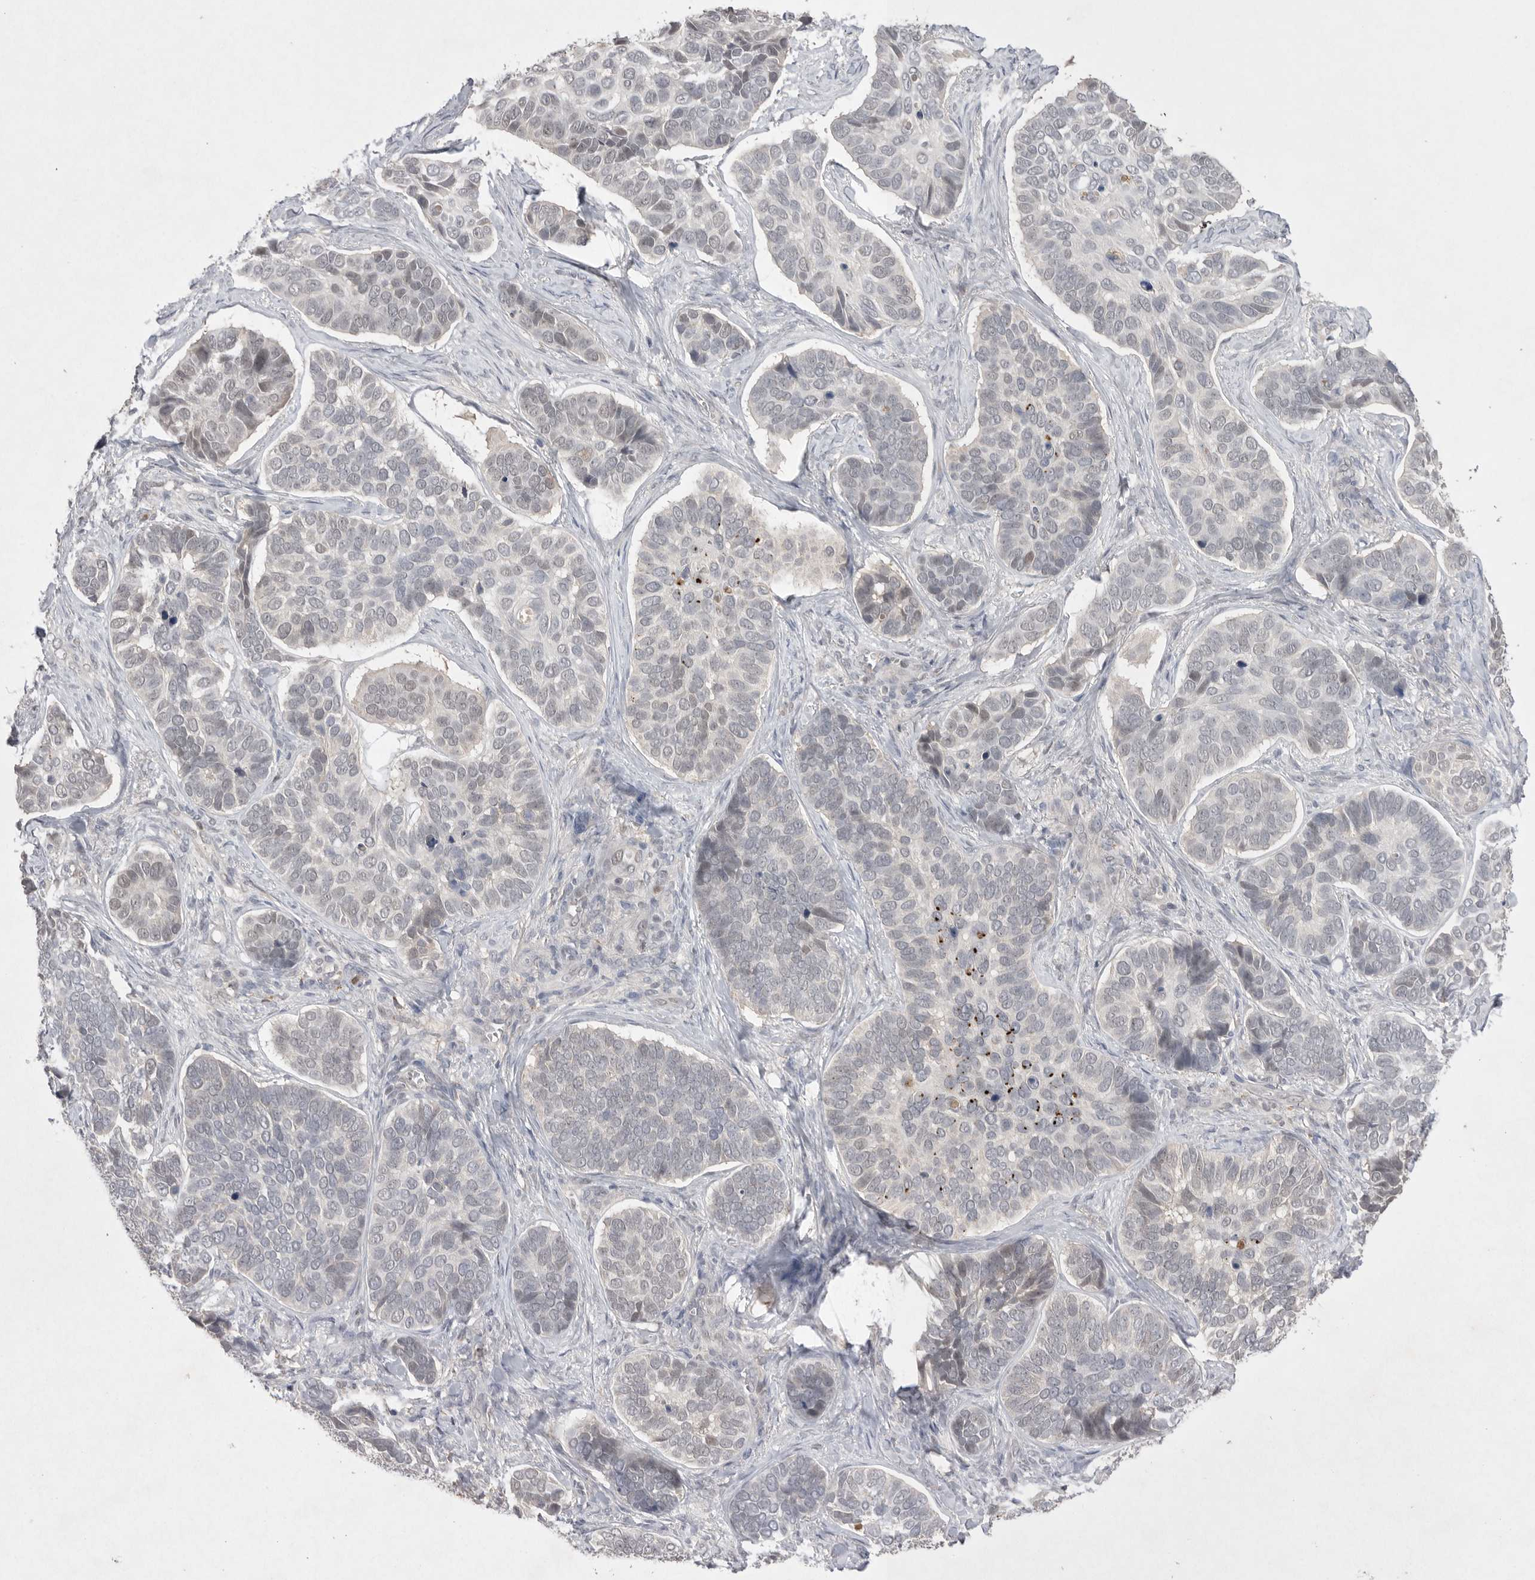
{"staining": {"intensity": "negative", "quantity": "none", "location": "none"}, "tissue": "skin cancer", "cell_type": "Tumor cells", "image_type": "cancer", "snomed": [{"axis": "morphology", "description": "Basal cell carcinoma"}, {"axis": "topography", "description": "Skin"}], "caption": "Immunohistochemistry of skin cancer (basal cell carcinoma) reveals no positivity in tumor cells. The staining was performed using DAB (3,3'-diaminobenzidine) to visualize the protein expression in brown, while the nuclei were stained in blue with hematoxylin (Magnification: 20x).", "gene": "HUS1", "patient": {"sex": "male", "age": 62}}